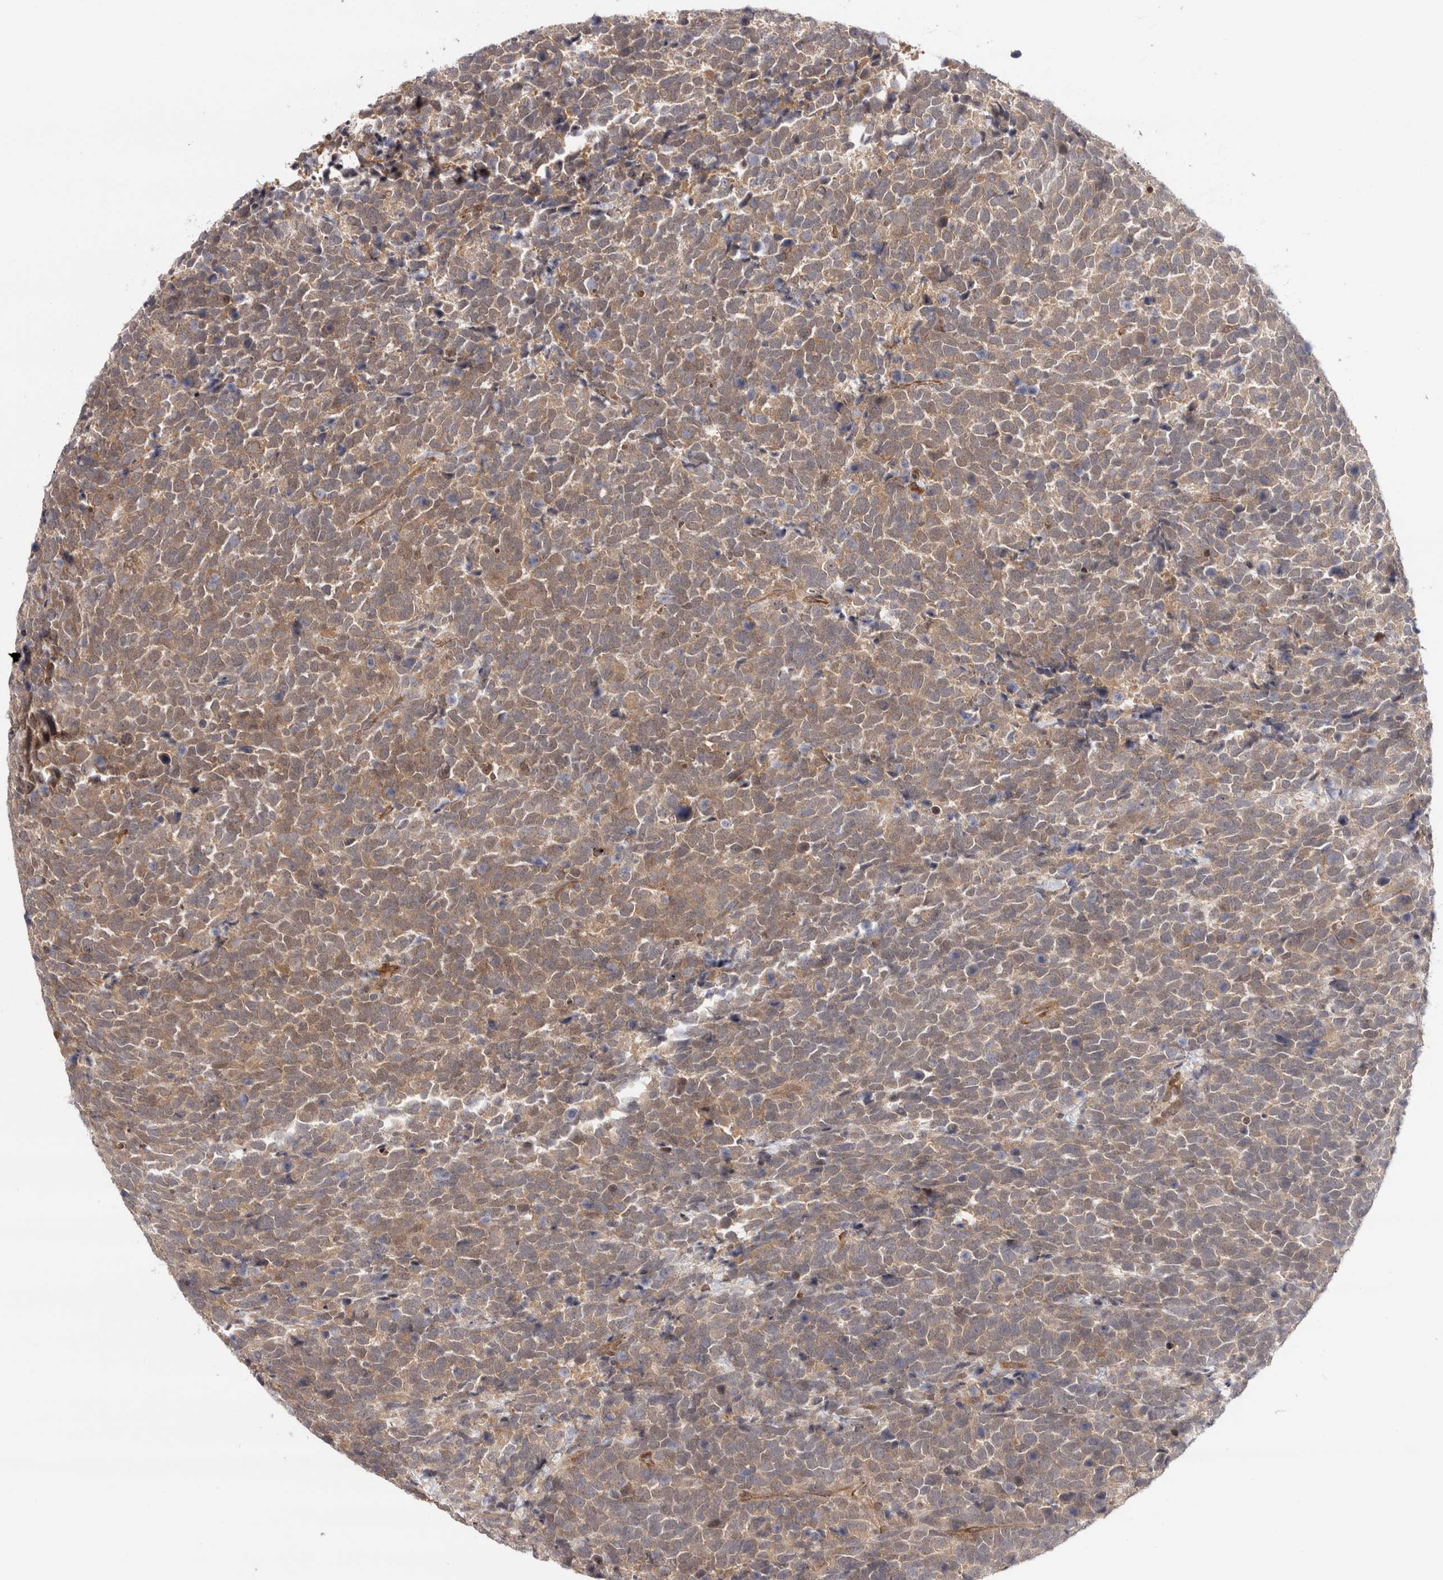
{"staining": {"intensity": "weak", "quantity": ">75%", "location": "cytoplasmic/membranous"}, "tissue": "urothelial cancer", "cell_type": "Tumor cells", "image_type": "cancer", "snomed": [{"axis": "morphology", "description": "Urothelial carcinoma, High grade"}, {"axis": "topography", "description": "Urinary bladder"}], "caption": "The immunohistochemical stain shows weak cytoplasmic/membranous positivity in tumor cells of urothelial cancer tissue.", "gene": "ZNF318", "patient": {"sex": "female", "age": 82}}